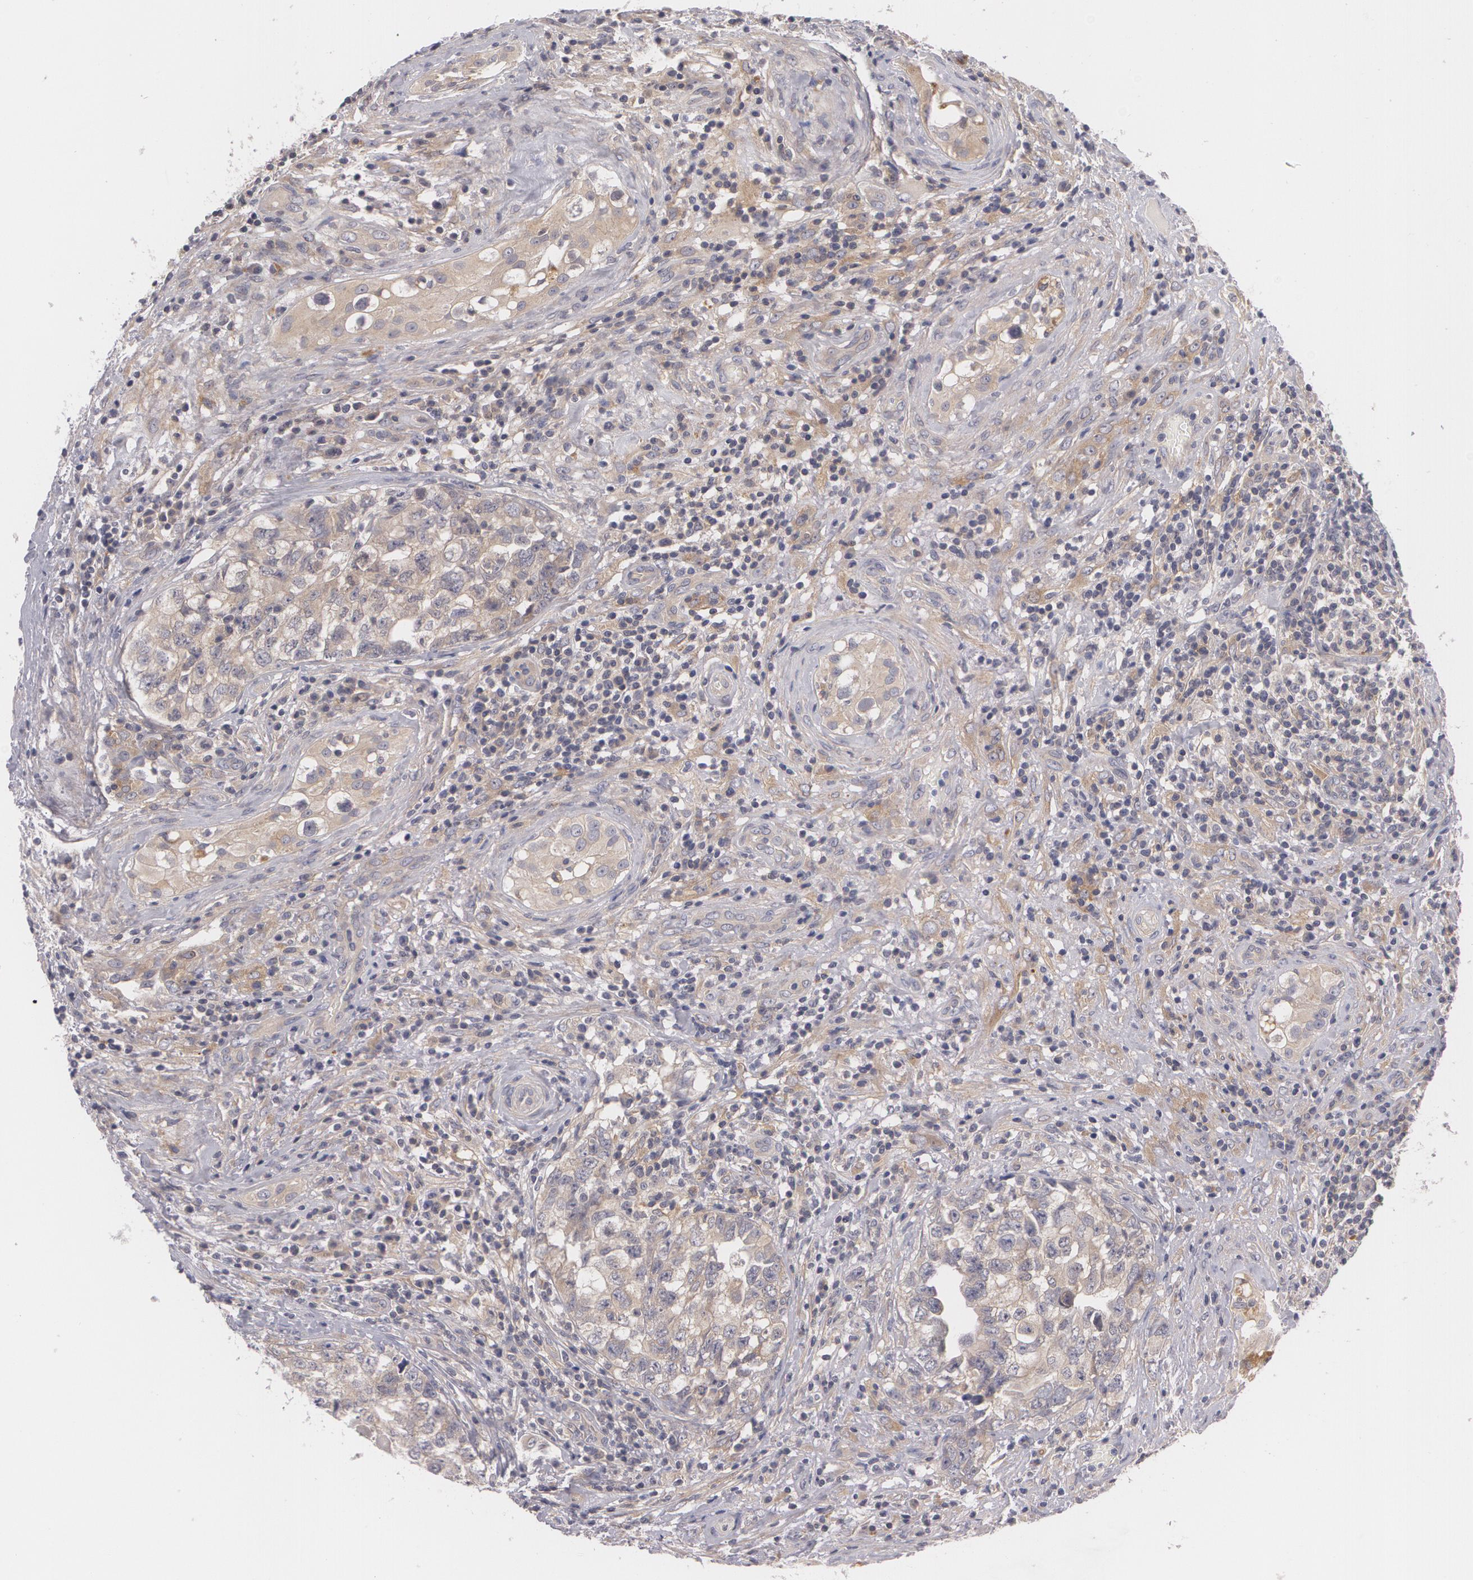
{"staining": {"intensity": "weak", "quantity": "25%-75%", "location": "cytoplasmic/membranous"}, "tissue": "testis cancer", "cell_type": "Tumor cells", "image_type": "cancer", "snomed": [{"axis": "morphology", "description": "Carcinoma, Embryonal, NOS"}, {"axis": "topography", "description": "Testis"}], "caption": "Immunohistochemistry (IHC) photomicrograph of neoplastic tissue: human testis cancer (embryonal carcinoma) stained using immunohistochemistry shows low levels of weak protein expression localized specifically in the cytoplasmic/membranous of tumor cells, appearing as a cytoplasmic/membranous brown color.", "gene": "CASK", "patient": {"sex": "male", "age": 31}}